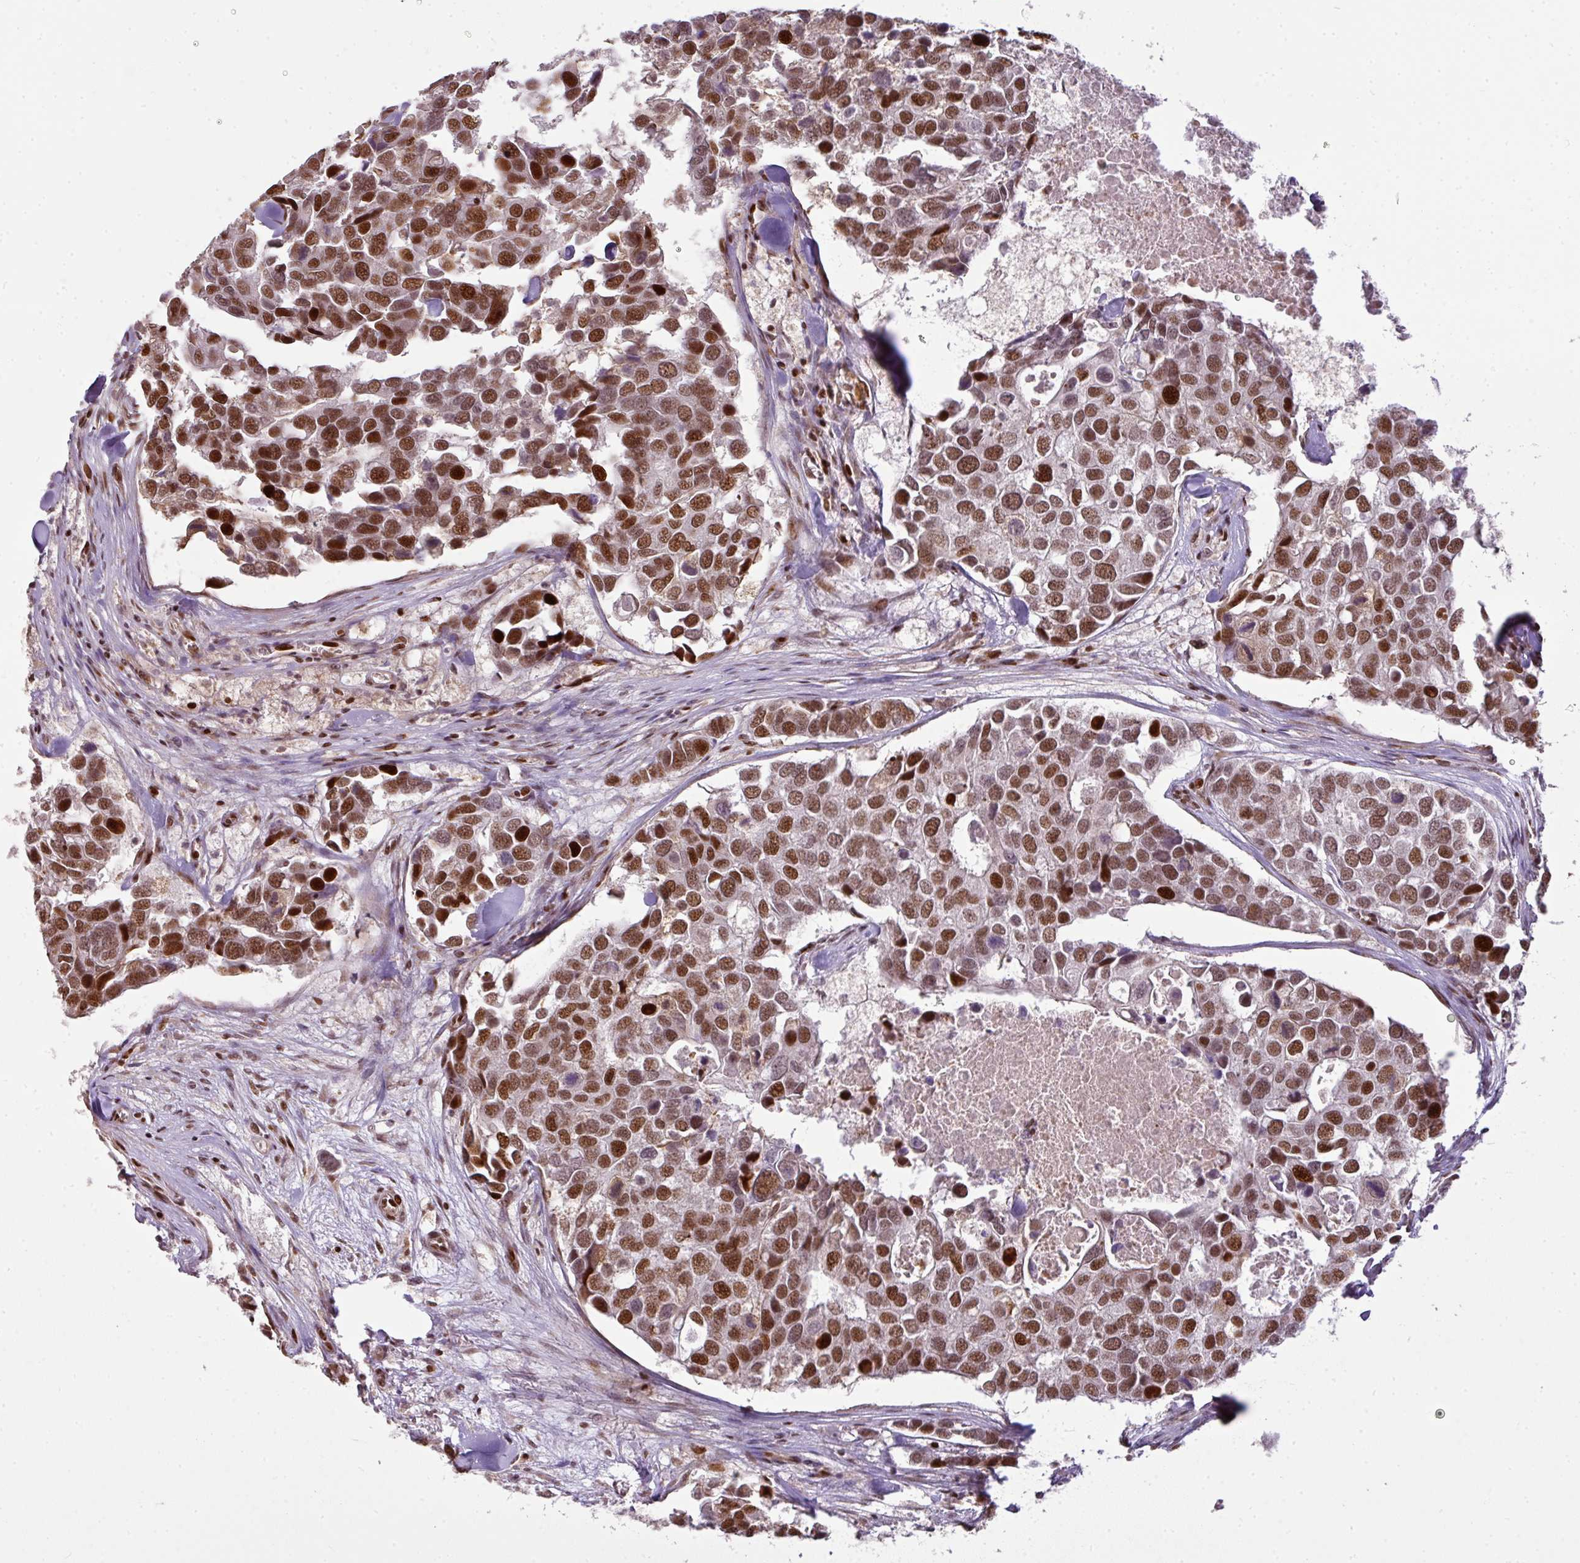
{"staining": {"intensity": "strong", "quantity": ">75%", "location": "nuclear"}, "tissue": "breast cancer", "cell_type": "Tumor cells", "image_type": "cancer", "snomed": [{"axis": "morphology", "description": "Duct carcinoma"}, {"axis": "topography", "description": "Breast"}], "caption": "Tumor cells show high levels of strong nuclear expression in about >75% of cells in human invasive ductal carcinoma (breast). (DAB (3,3'-diaminobenzidine) IHC, brown staining for protein, blue staining for nuclei).", "gene": "MYSM1", "patient": {"sex": "female", "age": 83}}